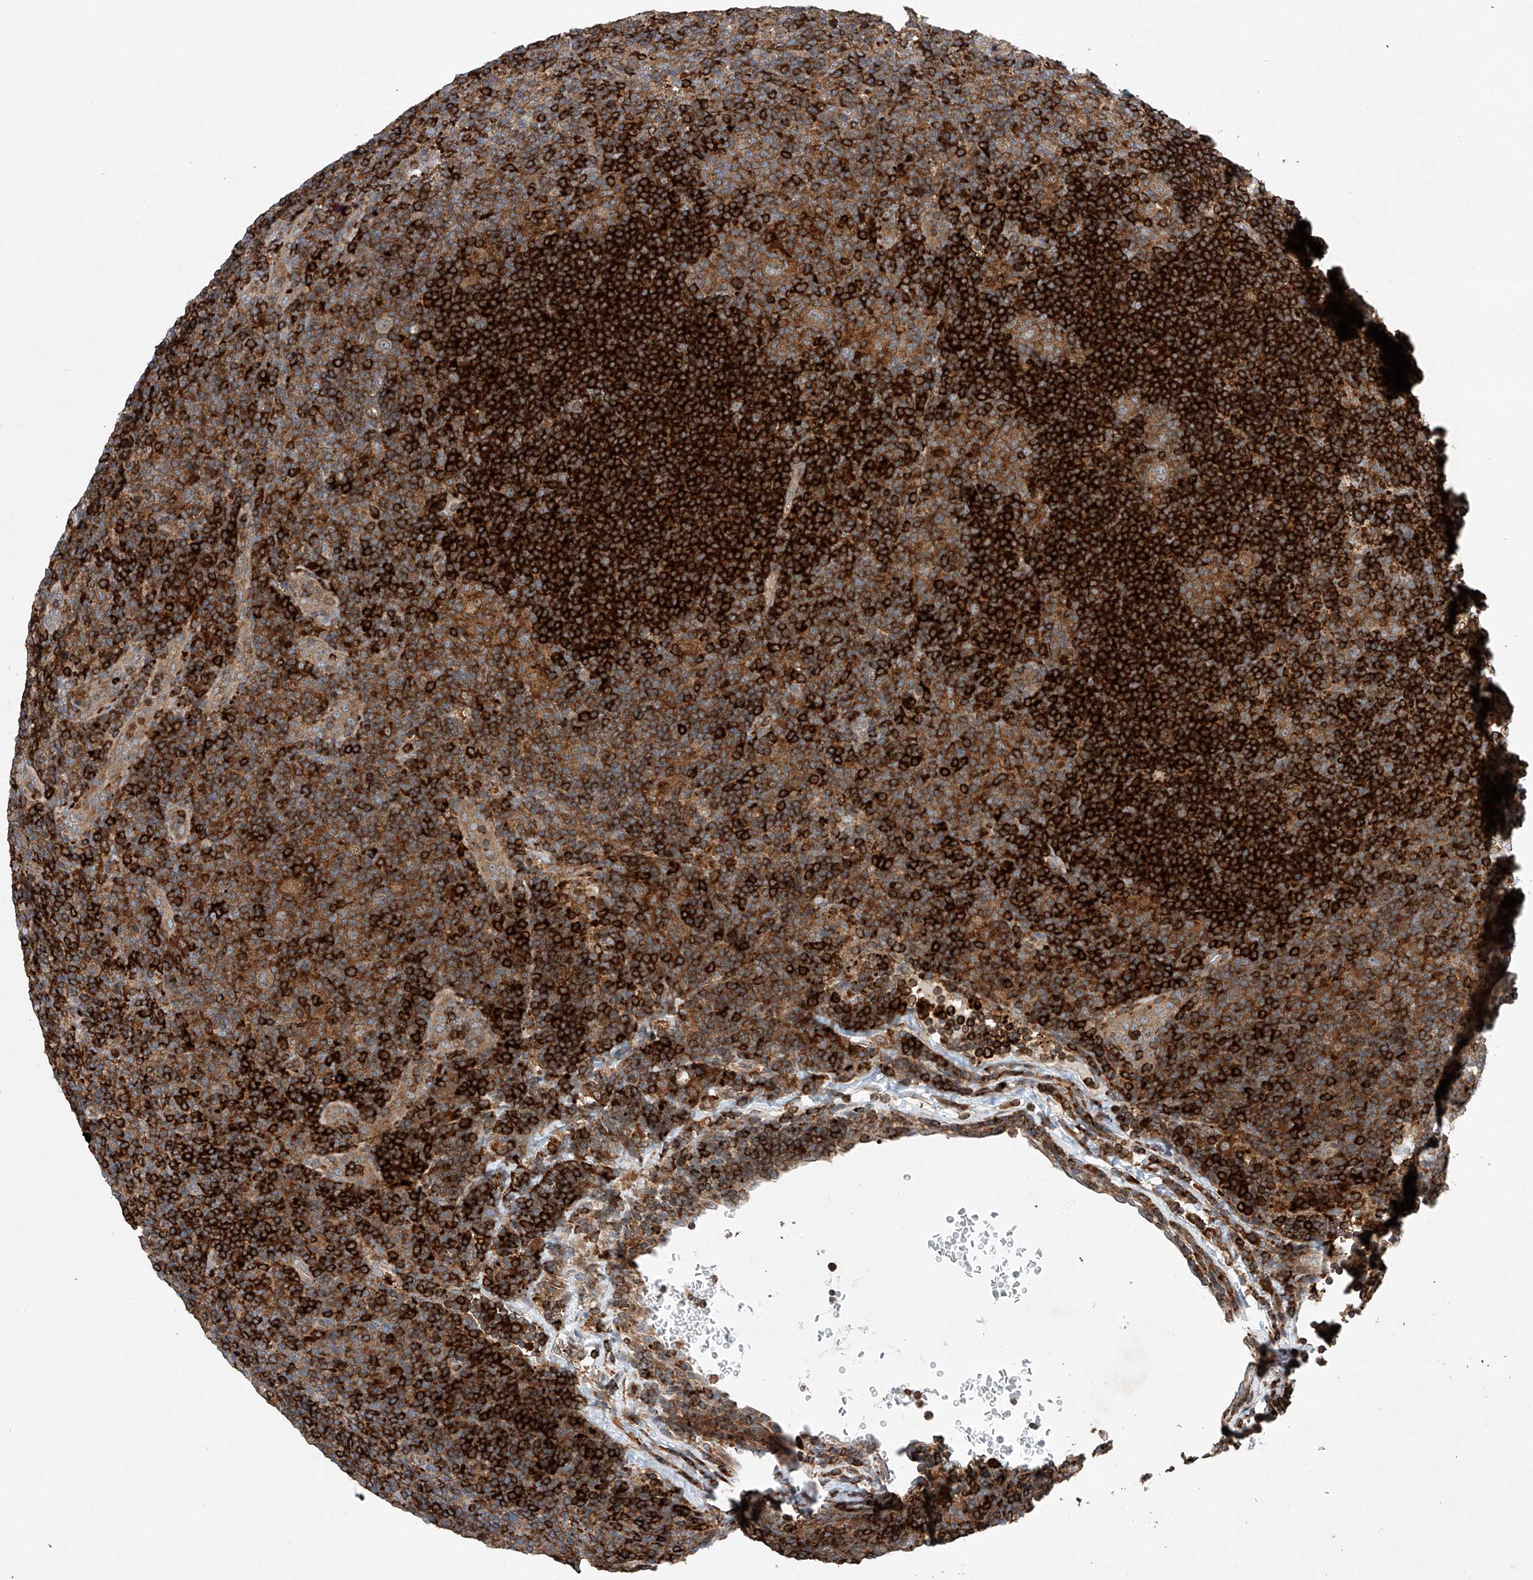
{"staining": {"intensity": "moderate", "quantity": ">75%", "location": "cytoplasmic/membranous"}, "tissue": "lymphoma", "cell_type": "Tumor cells", "image_type": "cancer", "snomed": [{"axis": "morphology", "description": "Hodgkin's disease, NOS"}, {"axis": "topography", "description": "Lymph node"}], "caption": "About >75% of tumor cells in human lymphoma show moderate cytoplasmic/membranous protein positivity as visualized by brown immunohistochemical staining.", "gene": "CEP85L", "patient": {"sex": "female", "age": 57}}